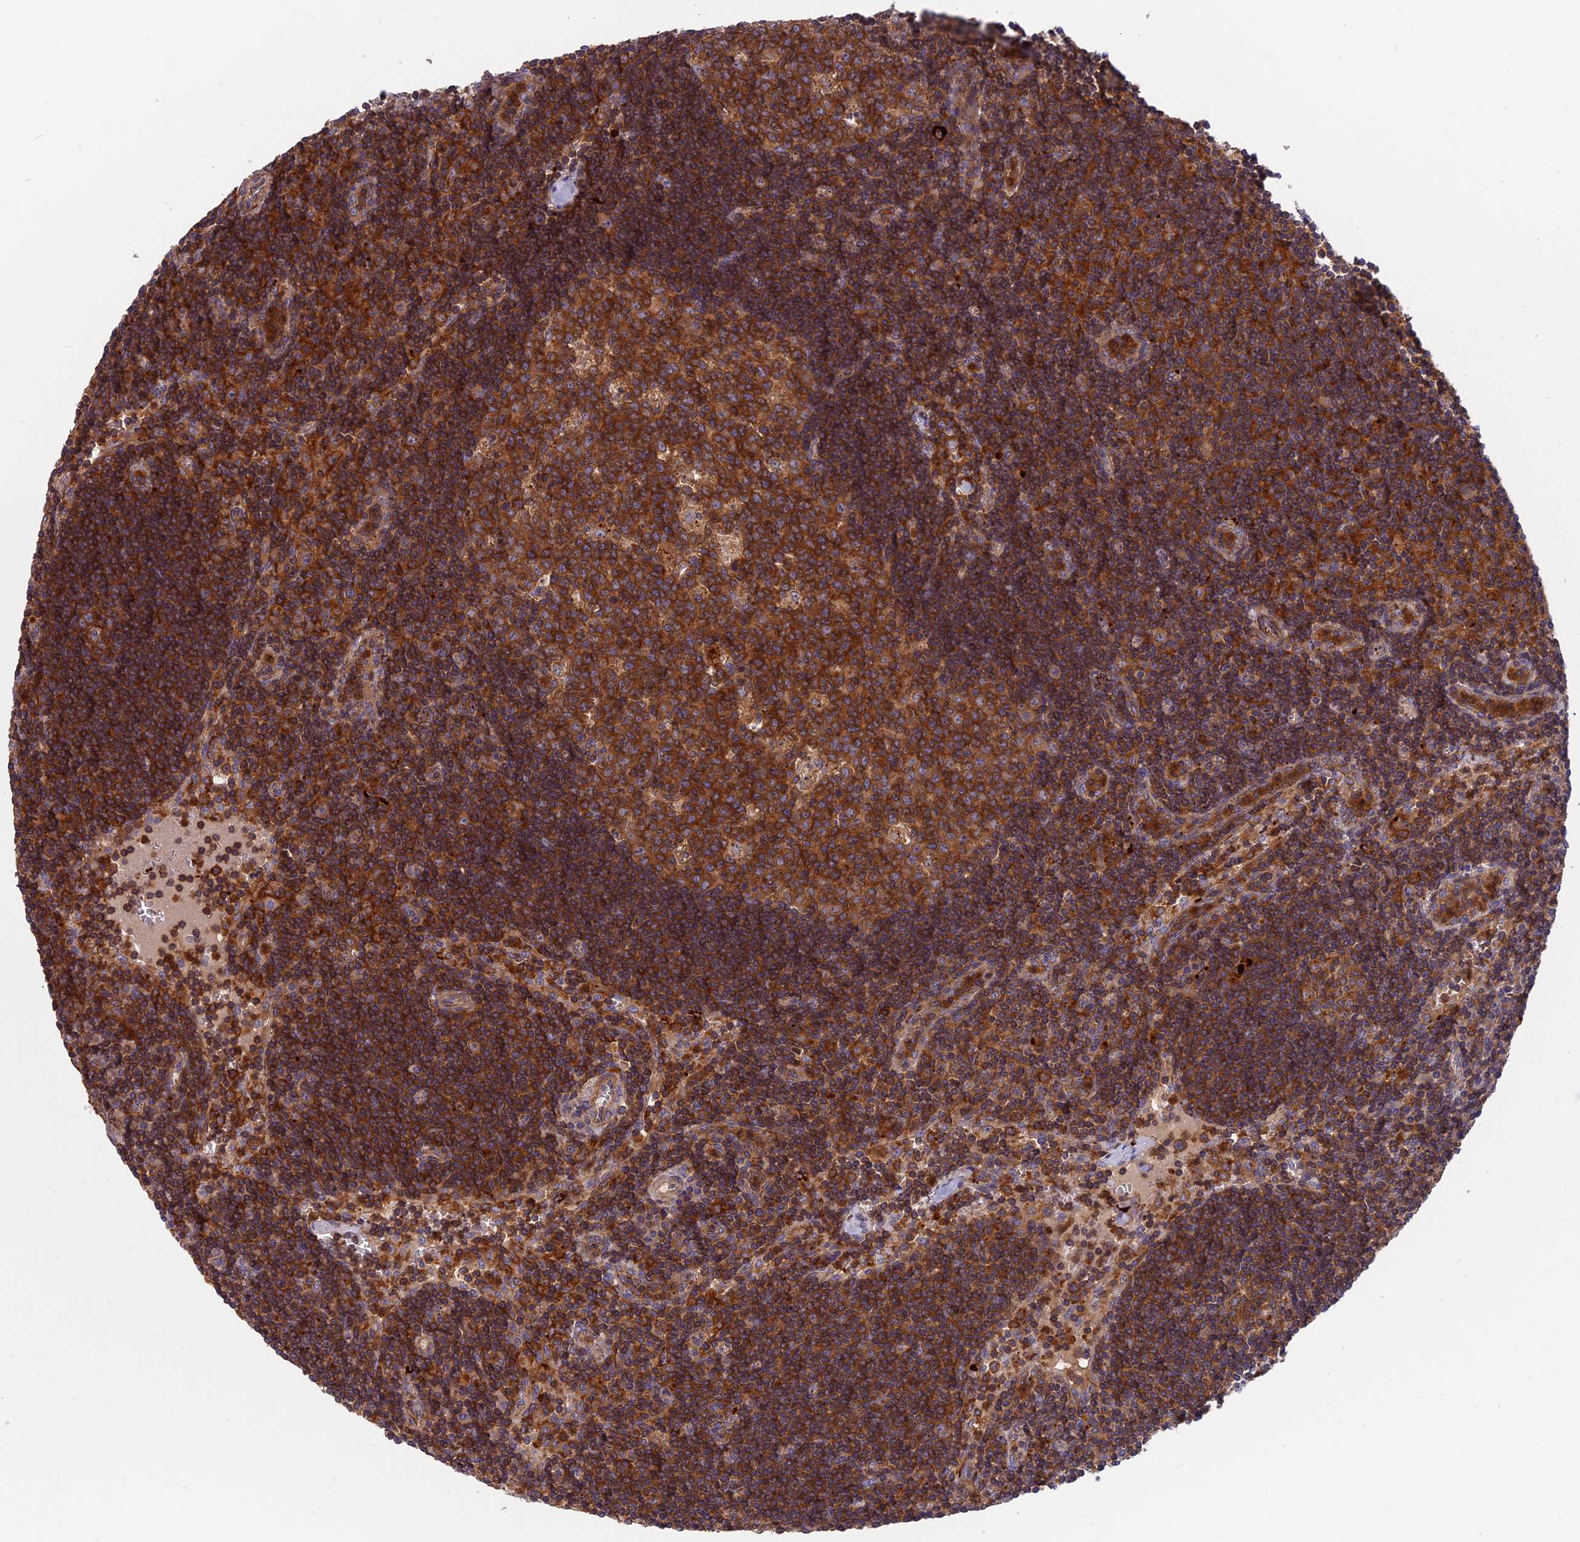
{"staining": {"intensity": "strong", "quantity": ">75%", "location": "cytoplasmic/membranous"}, "tissue": "lymph node", "cell_type": "Germinal center cells", "image_type": "normal", "snomed": [{"axis": "morphology", "description": "Normal tissue, NOS"}, {"axis": "topography", "description": "Lymph node"}], "caption": "Immunohistochemistry (DAB (3,3'-diaminobenzidine)) staining of benign lymph node exhibits strong cytoplasmic/membranous protein staining in approximately >75% of germinal center cells. (DAB = brown stain, brightfield microscopy at high magnification).", "gene": "CPNE7", "patient": {"sex": "female", "age": 32}}